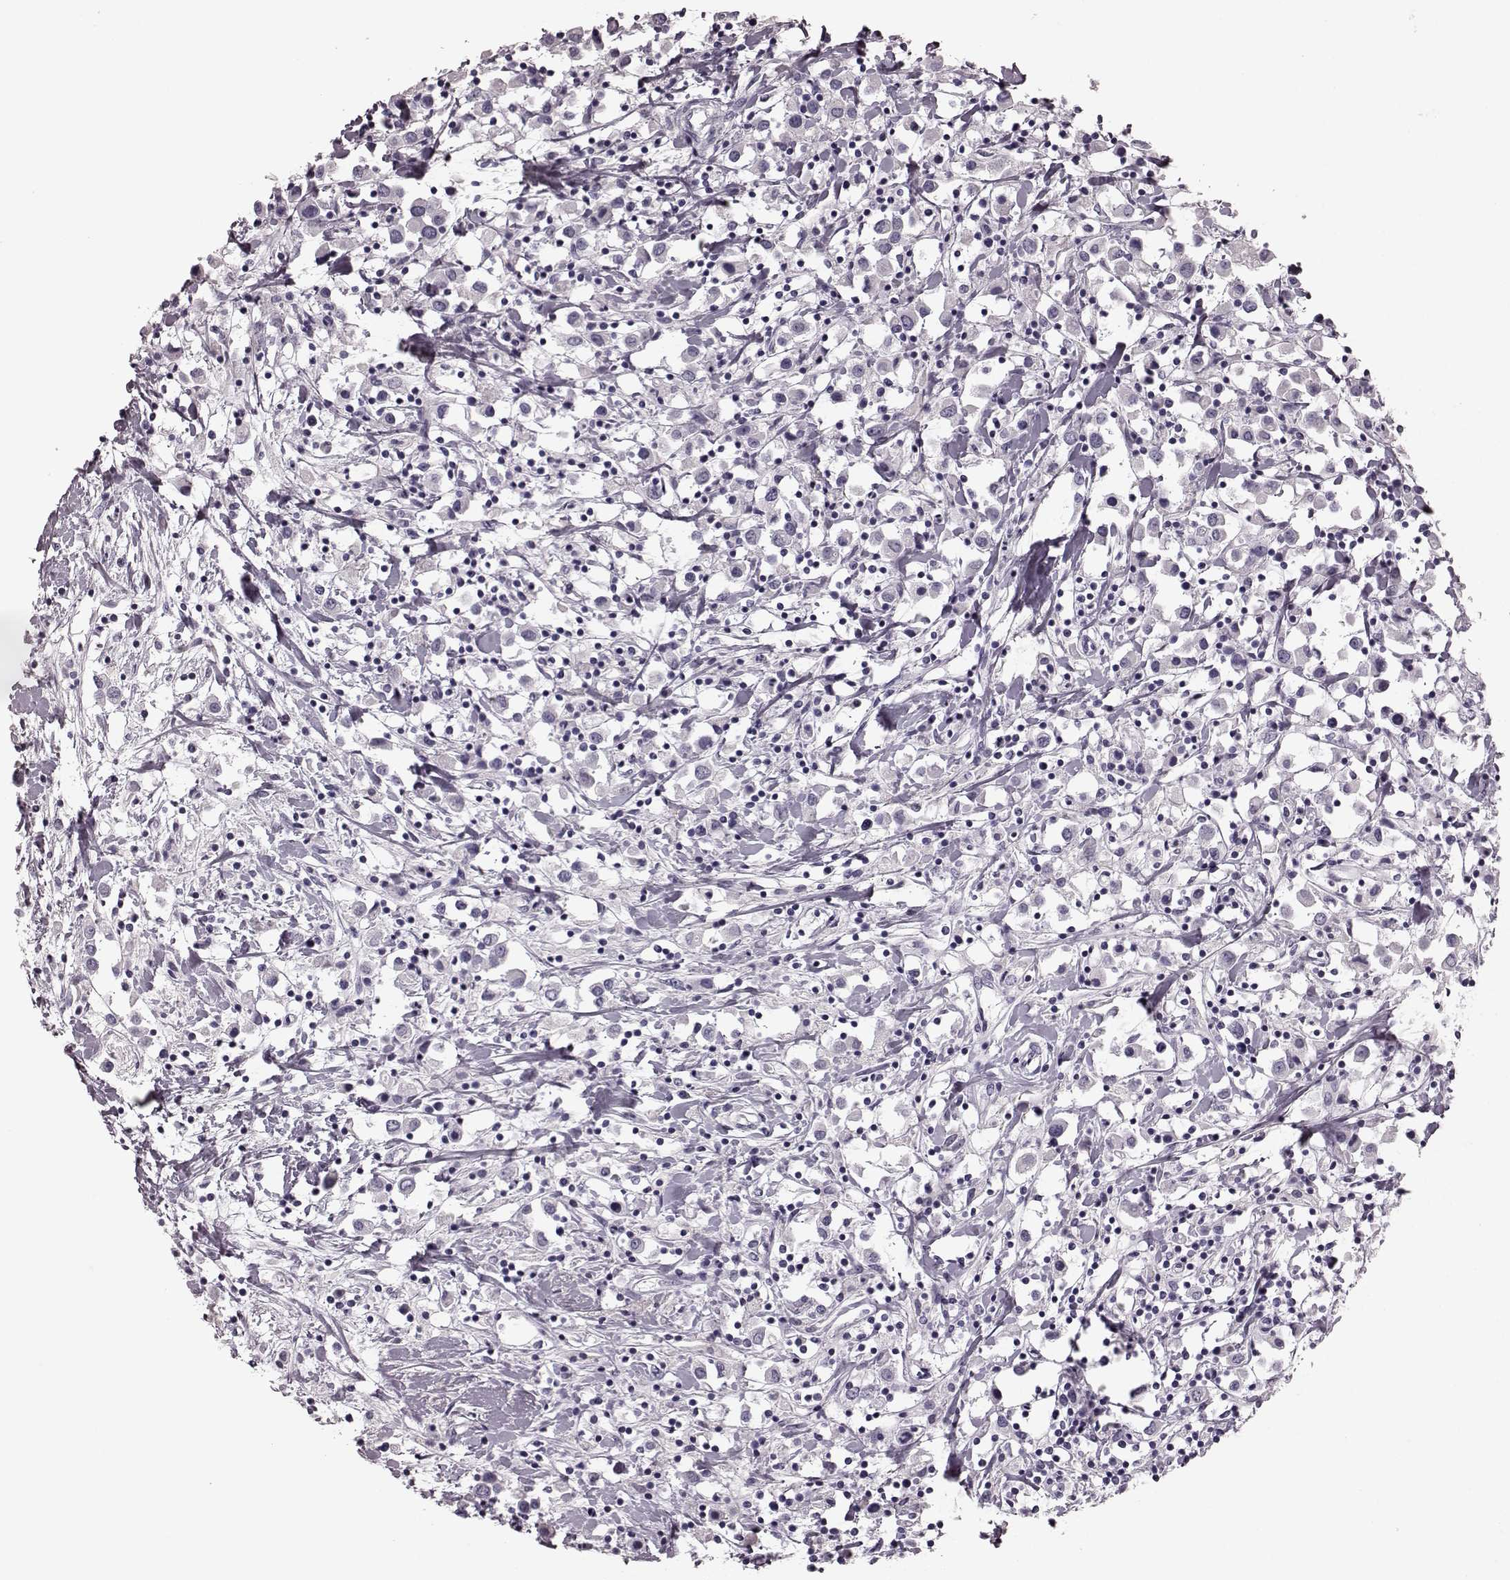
{"staining": {"intensity": "negative", "quantity": "none", "location": "none"}, "tissue": "breast cancer", "cell_type": "Tumor cells", "image_type": "cancer", "snomed": [{"axis": "morphology", "description": "Duct carcinoma"}, {"axis": "topography", "description": "Breast"}], "caption": "Immunohistochemistry (IHC) micrograph of breast intraductal carcinoma stained for a protein (brown), which displays no positivity in tumor cells.", "gene": "TRPM1", "patient": {"sex": "female", "age": 61}}